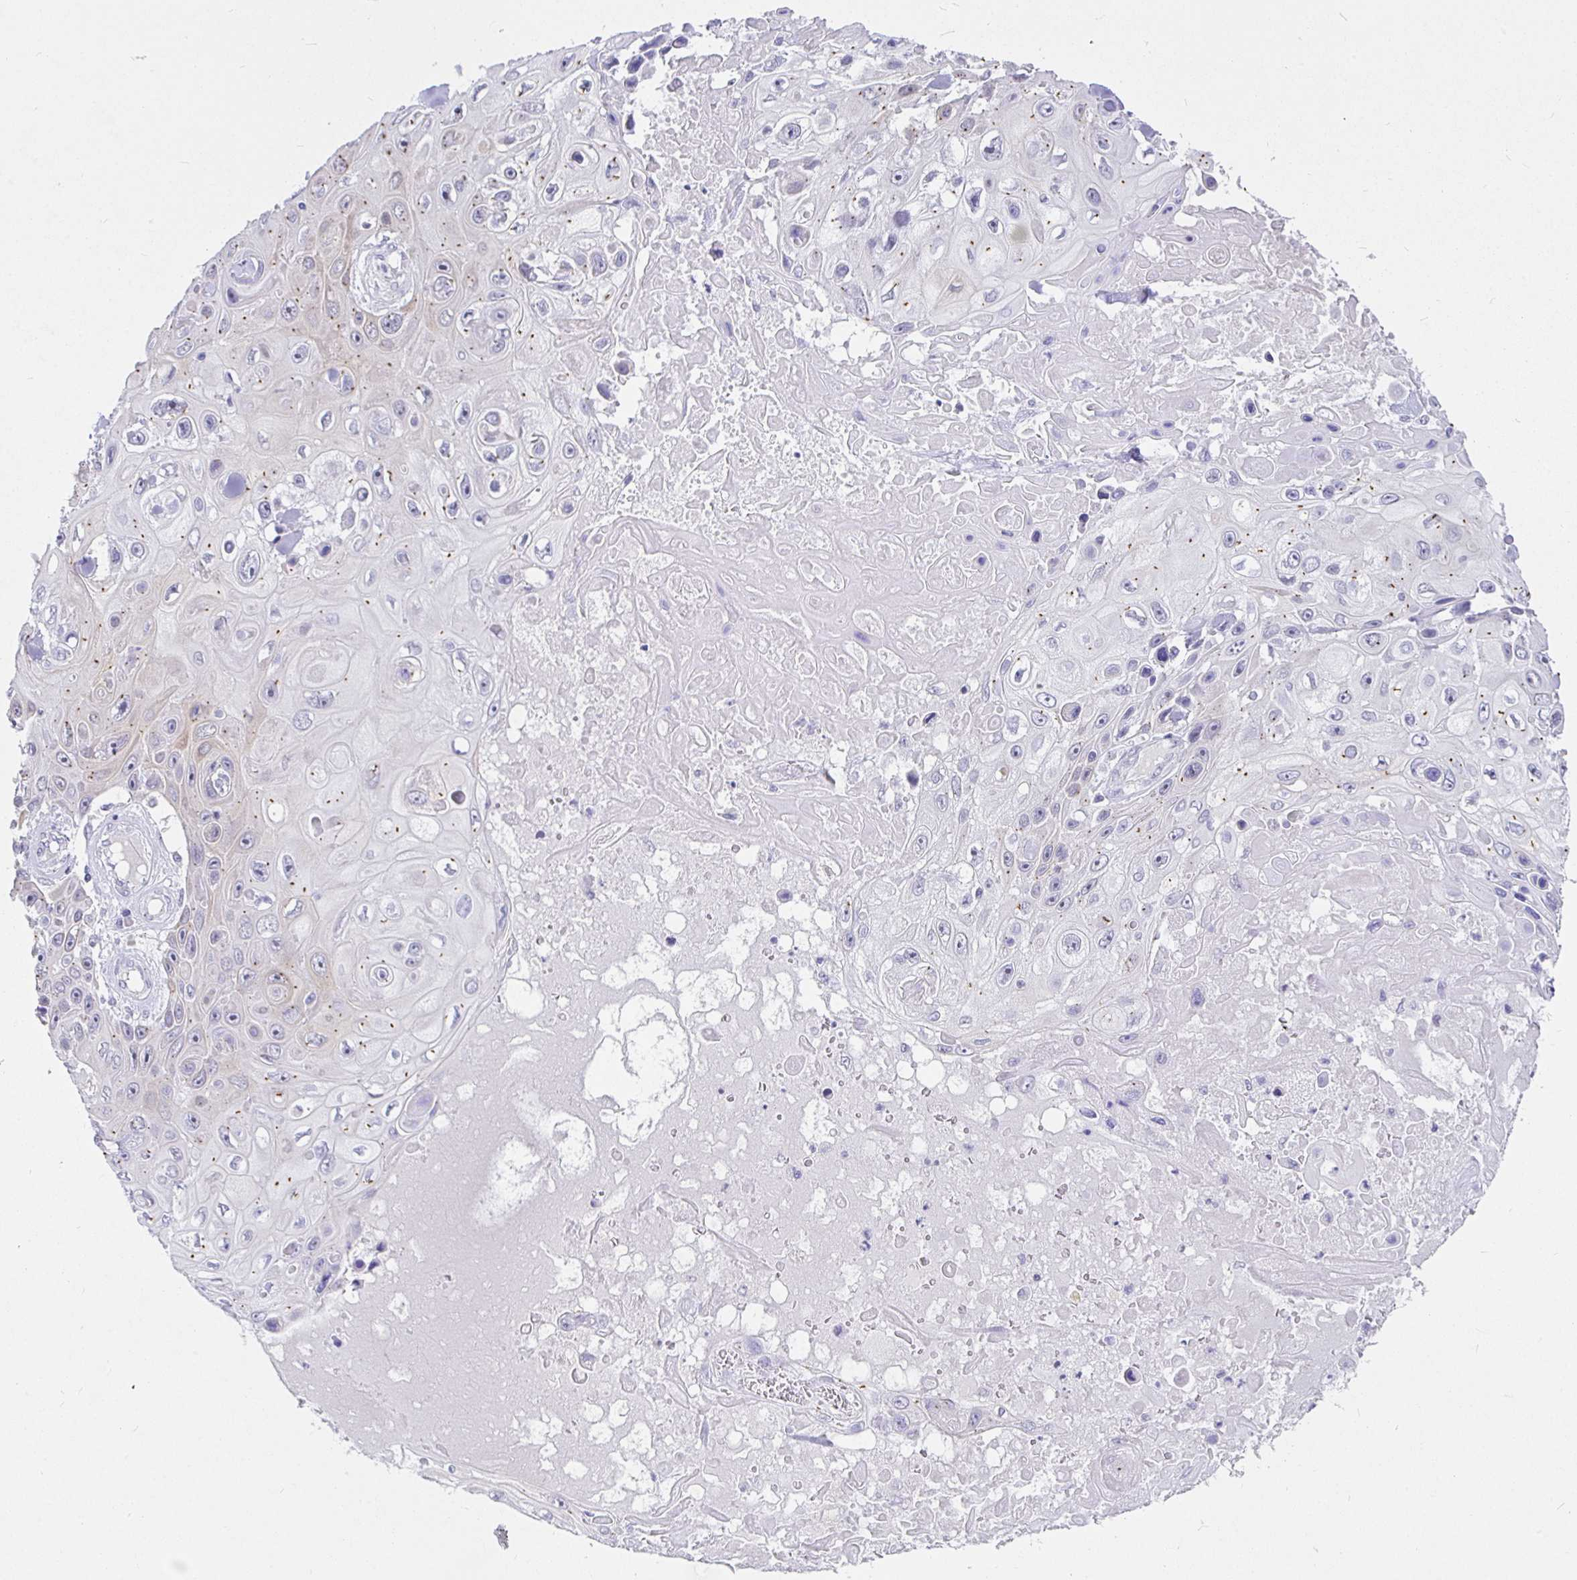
{"staining": {"intensity": "moderate", "quantity": "<25%", "location": "cytoplasmic/membranous"}, "tissue": "skin cancer", "cell_type": "Tumor cells", "image_type": "cancer", "snomed": [{"axis": "morphology", "description": "Squamous cell carcinoma, NOS"}, {"axis": "topography", "description": "Skin"}], "caption": "Protein positivity by immunohistochemistry displays moderate cytoplasmic/membranous positivity in approximately <25% of tumor cells in squamous cell carcinoma (skin). (DAB = brown stain, brightfield microscopy at high magnification).", "gene": "EZHIP", "patient": {"sex": "male", "age": 82}}